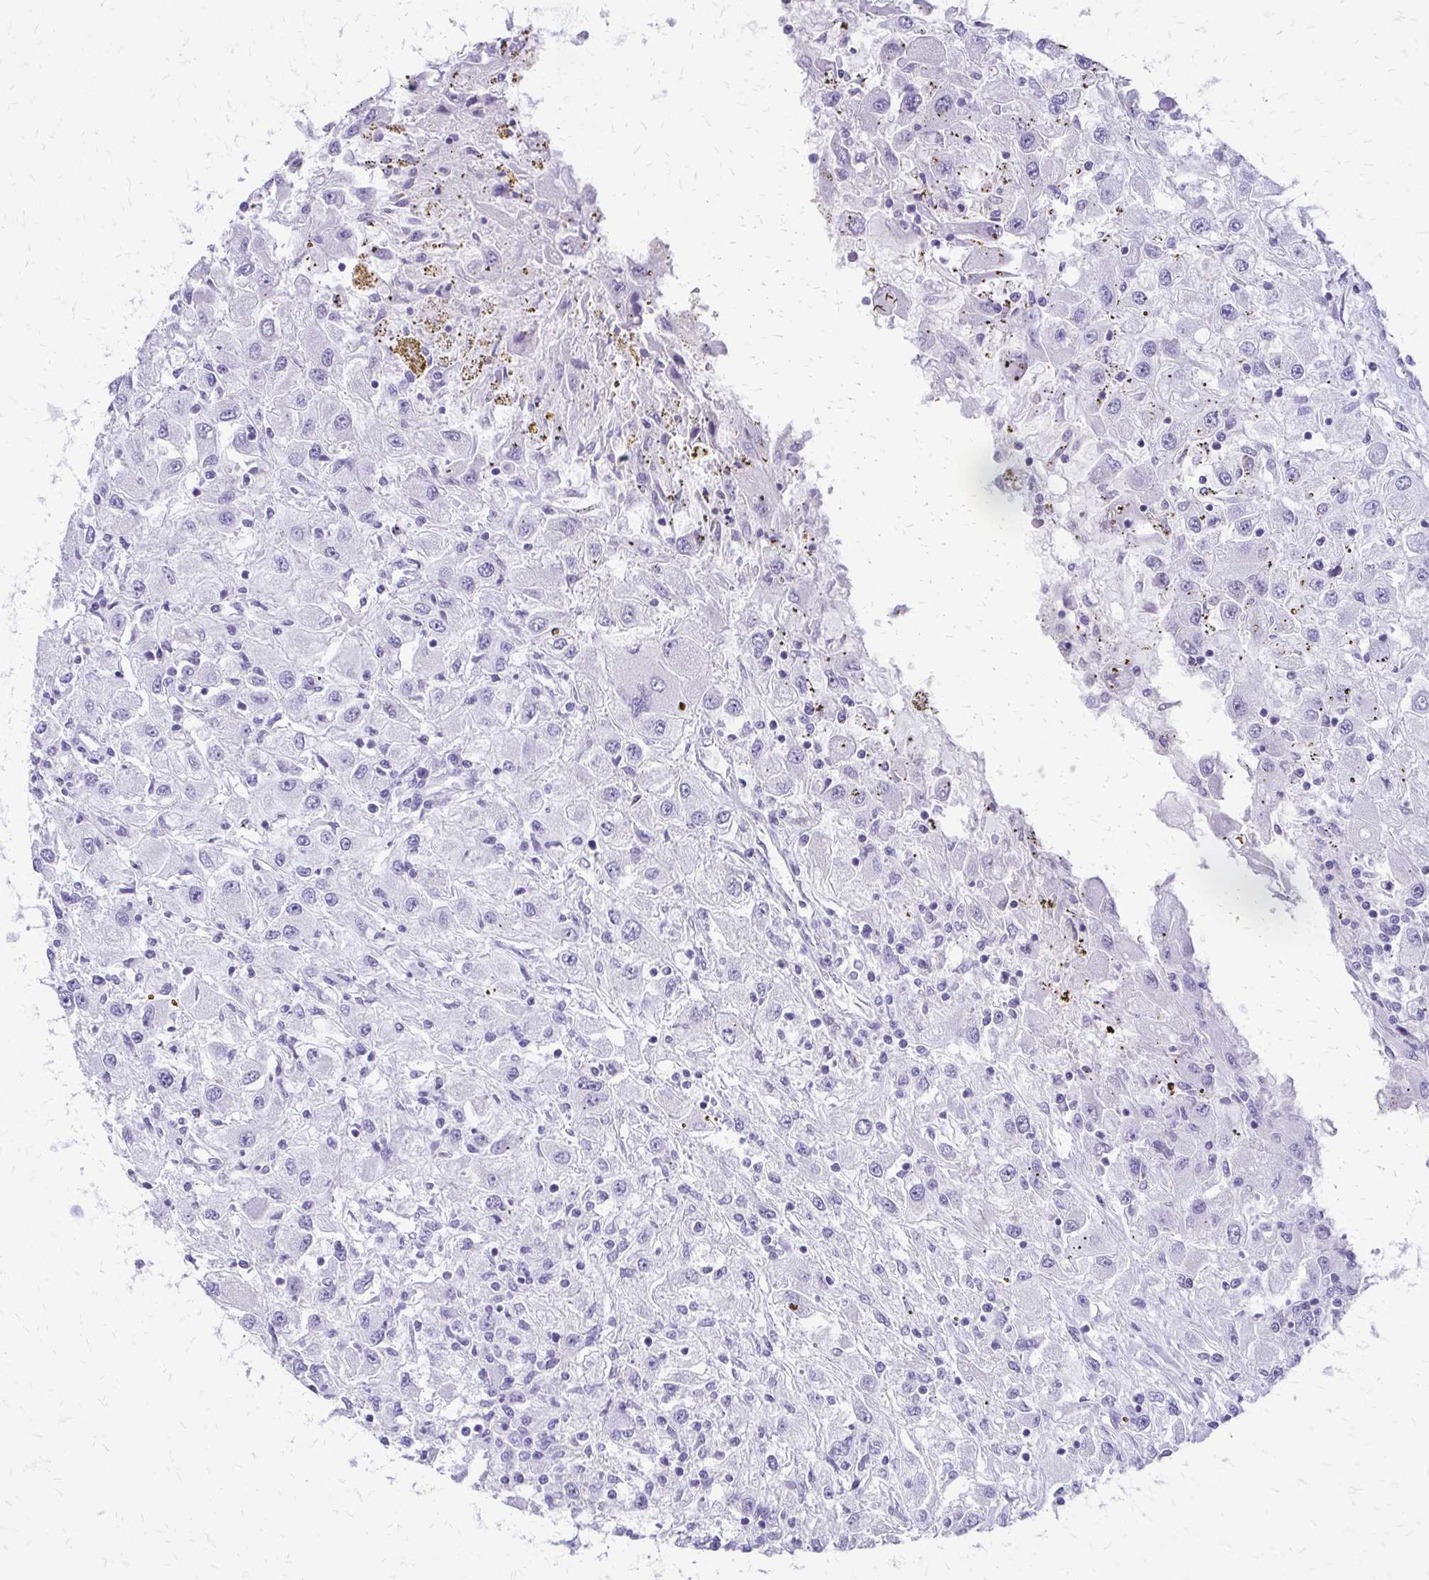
{"staining": {"intensity": "negative", "quantity": "none", "location": "none"}, "tissue": "renal cancer", "cell_type": "Tumor cells", "image_type": "cancer", "snomed": [{"axis": "morphology", "description": "Adenocarcinoma, NOS"}, {"axis": "topography", "description": "Kidney"}], "caption": "A high-resolution histopathology image shows IHC staining of renal cancer (adenocarcinoma), which reveals no significant positivity in tumor cells. (DAB (3,3'-diaminobenzidine) IHC, high magnification).", "gene": "FAM162B", "patient": {"sex": "female", "age": 67}}